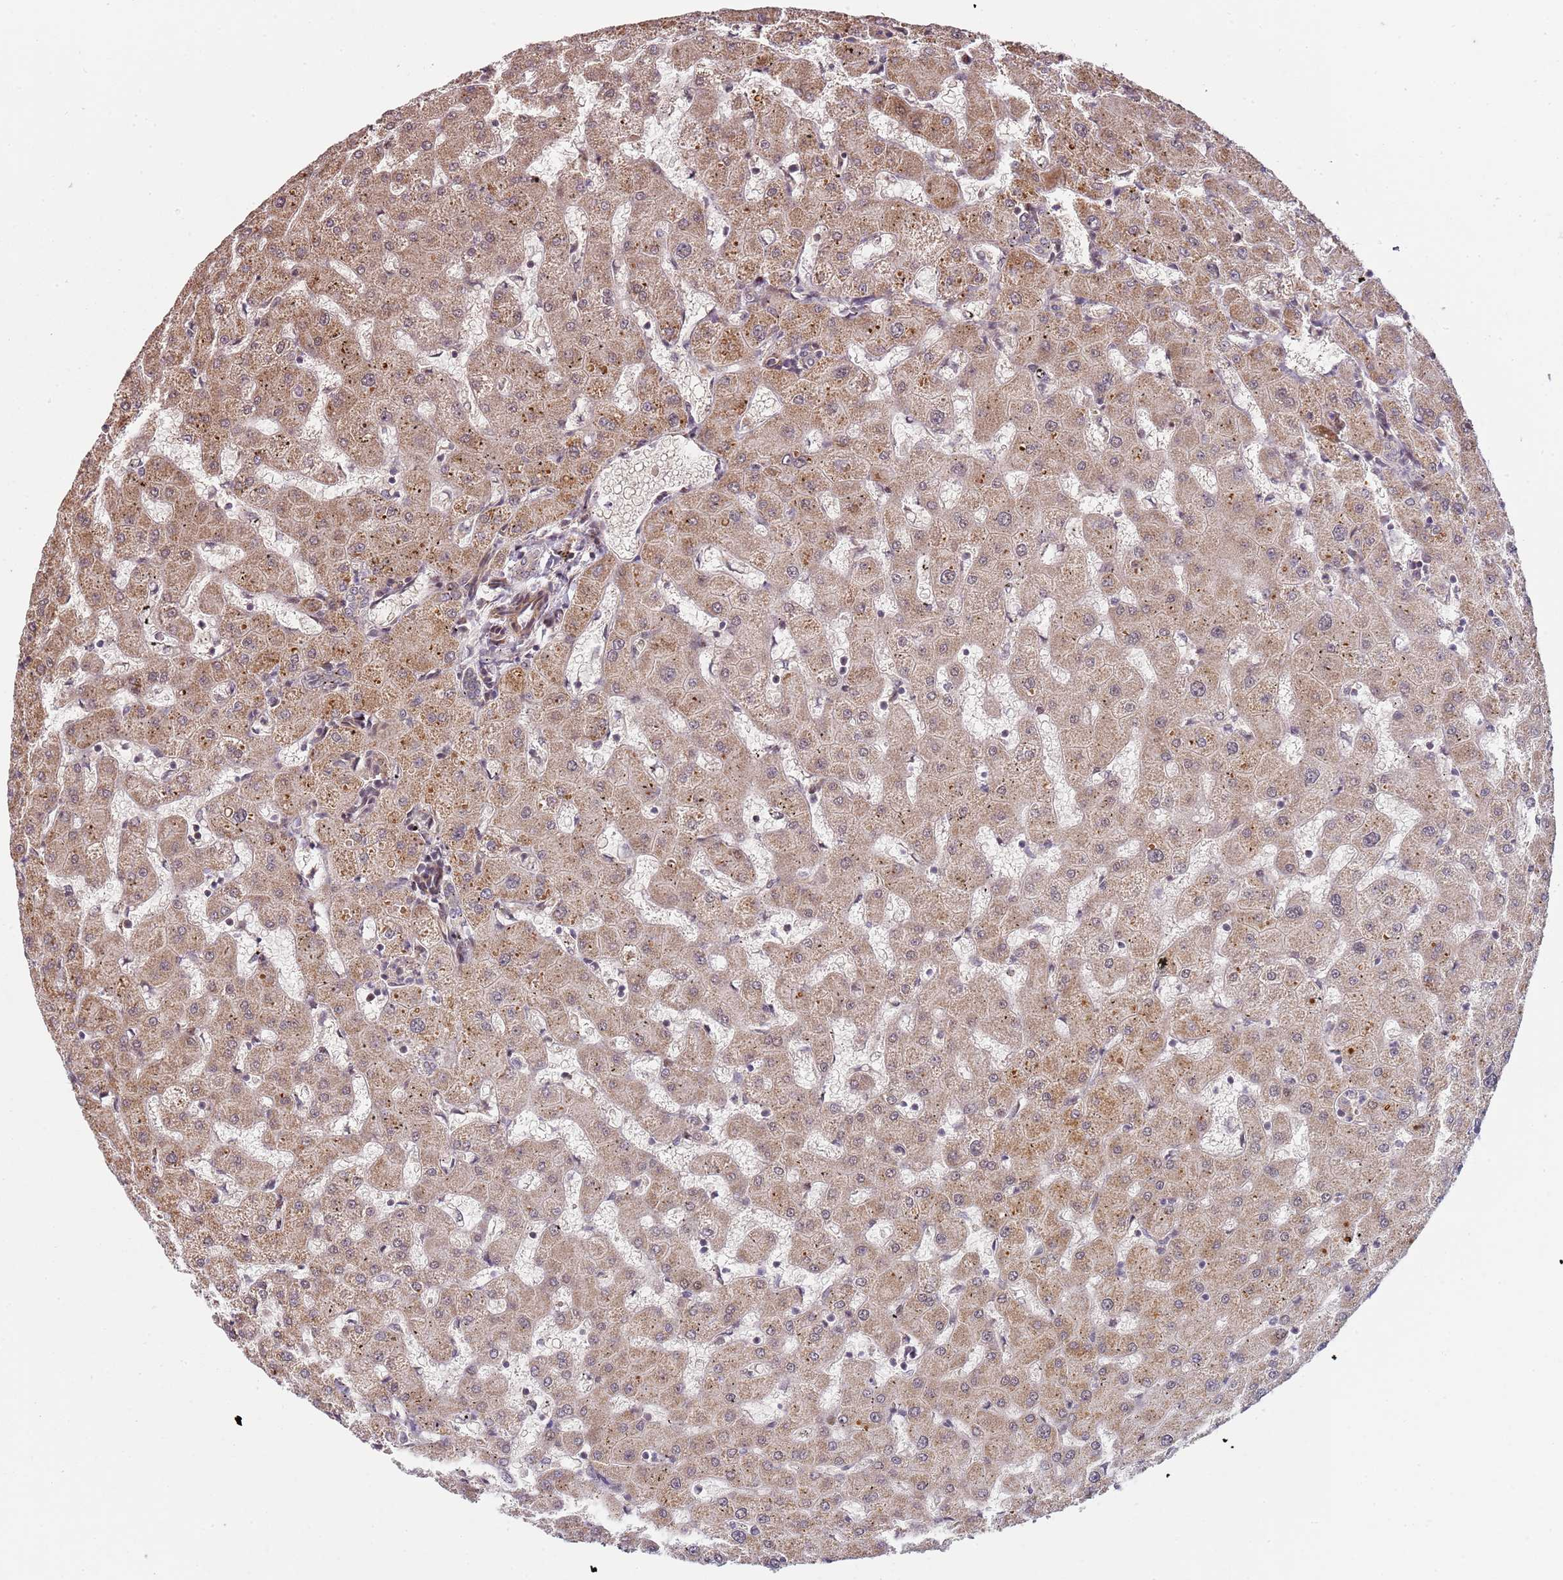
{"staining": {"intensity": "negative", "quantity": "none", "location": "none"}, "tissue": "liver", "cell_type": "Cholangiocytes", "image_type": "normal", "snomed": [{"axis": "morphology", "description": "Normal tissue, NOS"}, {"axis": "topography", "description": "Liver"}], "caption": "This is an immunohistochemistry (IHC) histopathology image of normal human liver. There is no staining in cholangiocytes.", "gene": "EDC3", "patient": {"sex": "female", "age": 63}}